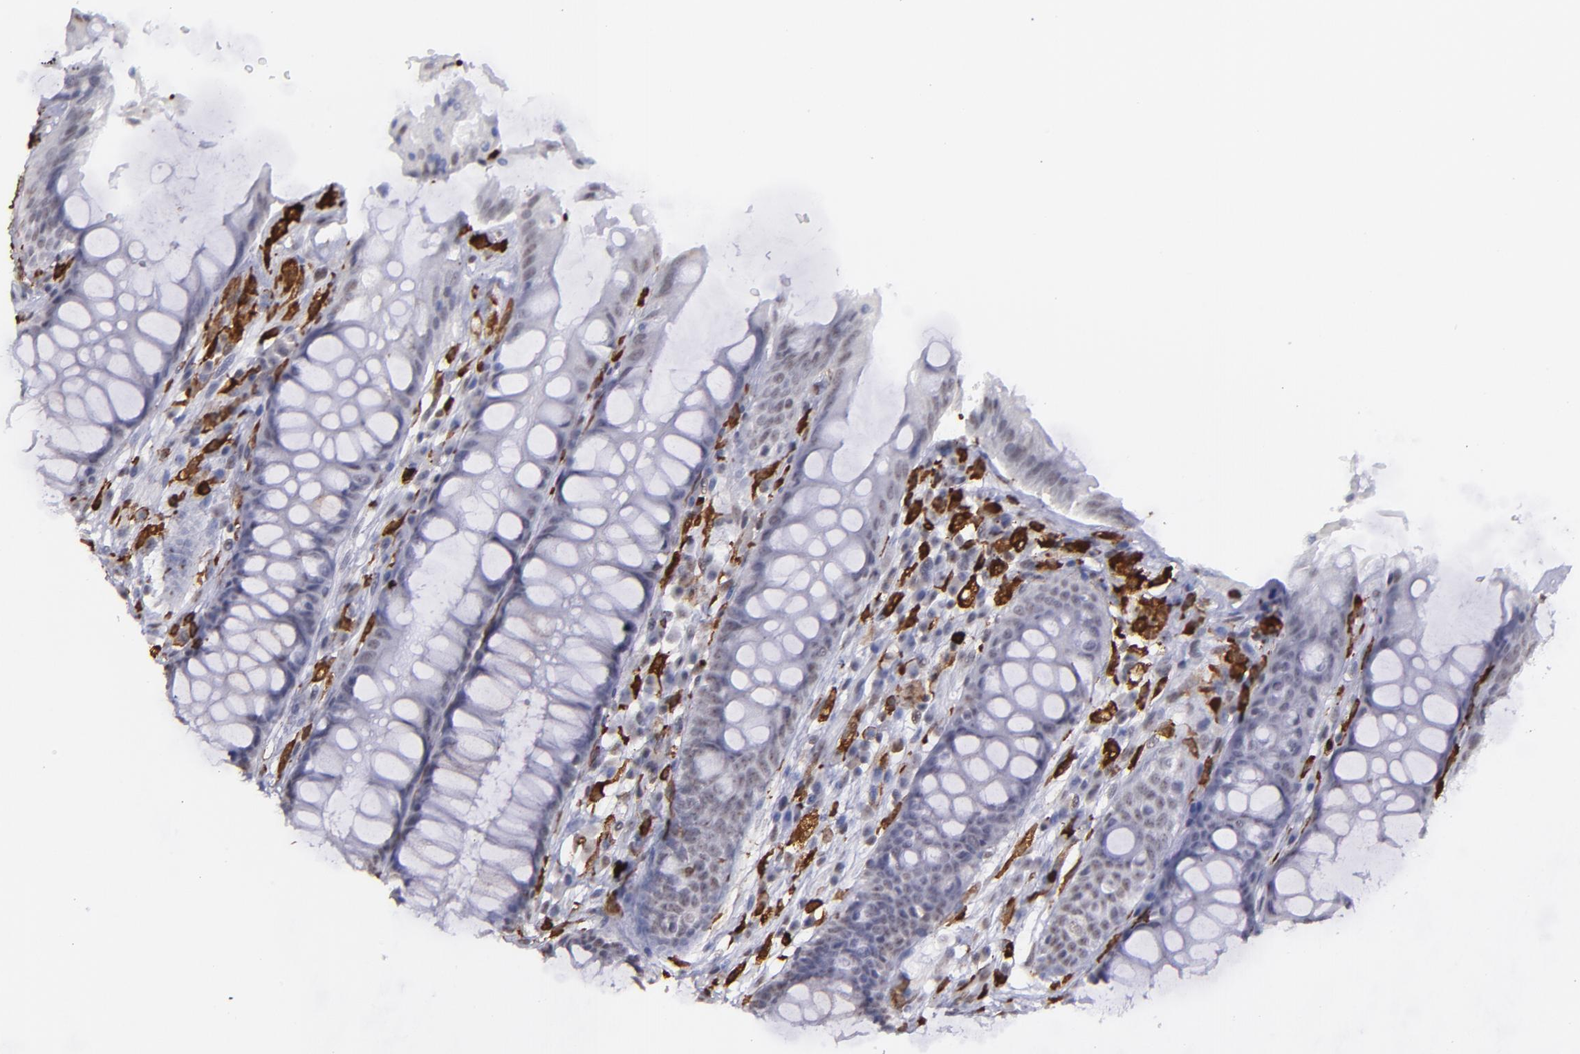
{"staining": {"intensity": "negative", "quantity": "none", "location": "none"}, "tissue": "rectum", "cell_type": "Glandular cells", "image_type": "normal", "snomed": [{"axis": "morphology", "description": "Normal tissue, NOS"}, {"axis": "topography", "description": "Rectum"}], "caption": "Histopathology image shows no protein expression in glandular cells of benign rectum. Nuclei are stained in blue.", "gene": "NCF2", "patient": {"sex": "female", "age": 46}}